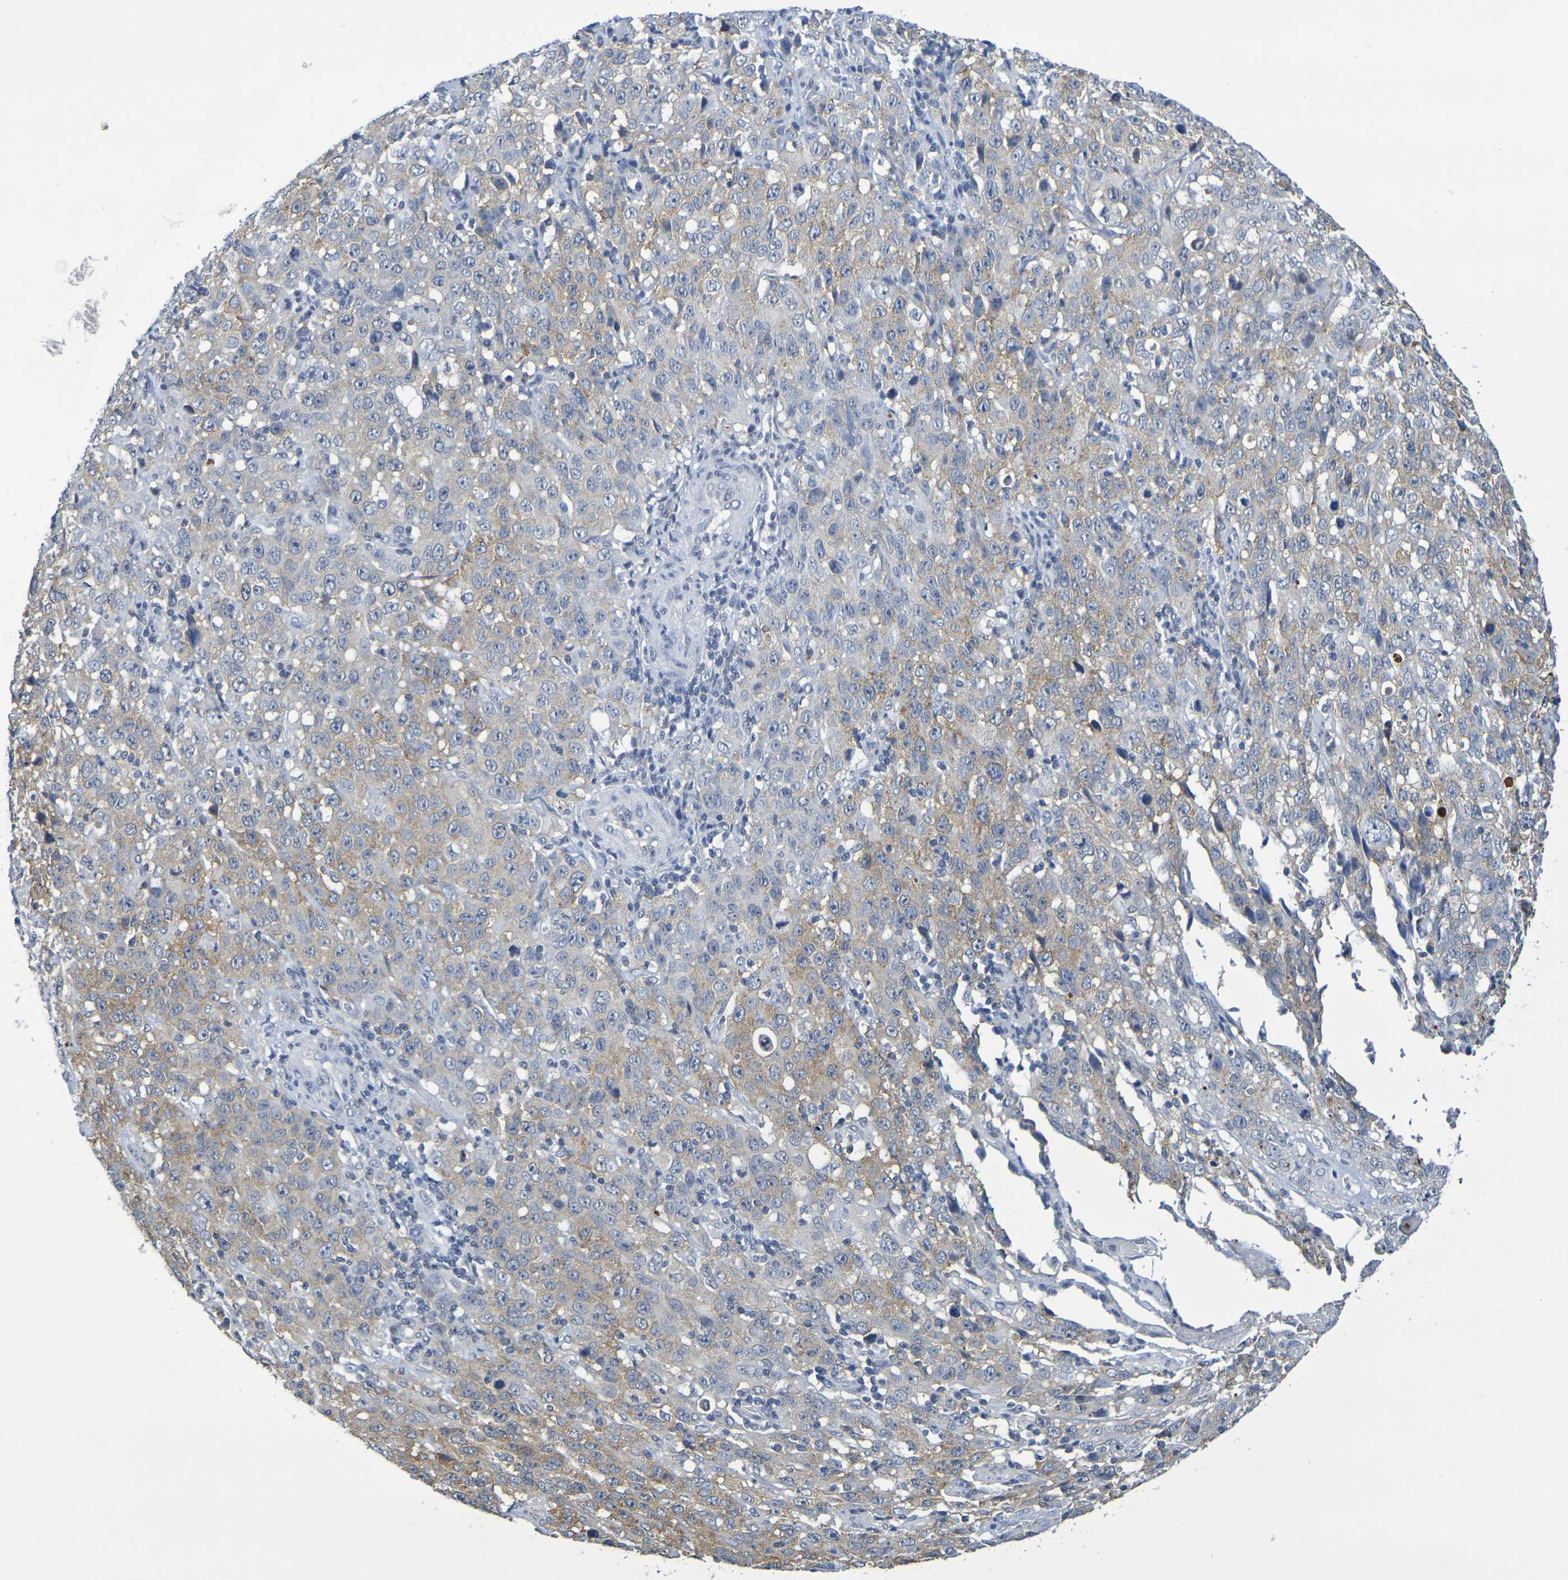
{"staining": {"intensity": "moderate", "quantity": "25%-75%", "location": "cytoplasmic/membranous"}, "tissue": "stomach cancer", "cell_type": "Tumor cells", "image_type": "cancer", "snomed": [{"axis": "morphology", "description": "Normal tissue, NOS"}, {"axis": "morphology", "description": "Adenocarcinoma, NOS"}, {"axis": "topography", "description": "Stomach"}], "caption": "Brown immunohistochemical staining in stomach cancer (adenocarcinoma) exhibits moderate cytoplasmic/membranous staining in approximately 25%-75% of tumor cells.", "gene": "CHRNB1", "patient": {"sex": "male", "age": 48}}